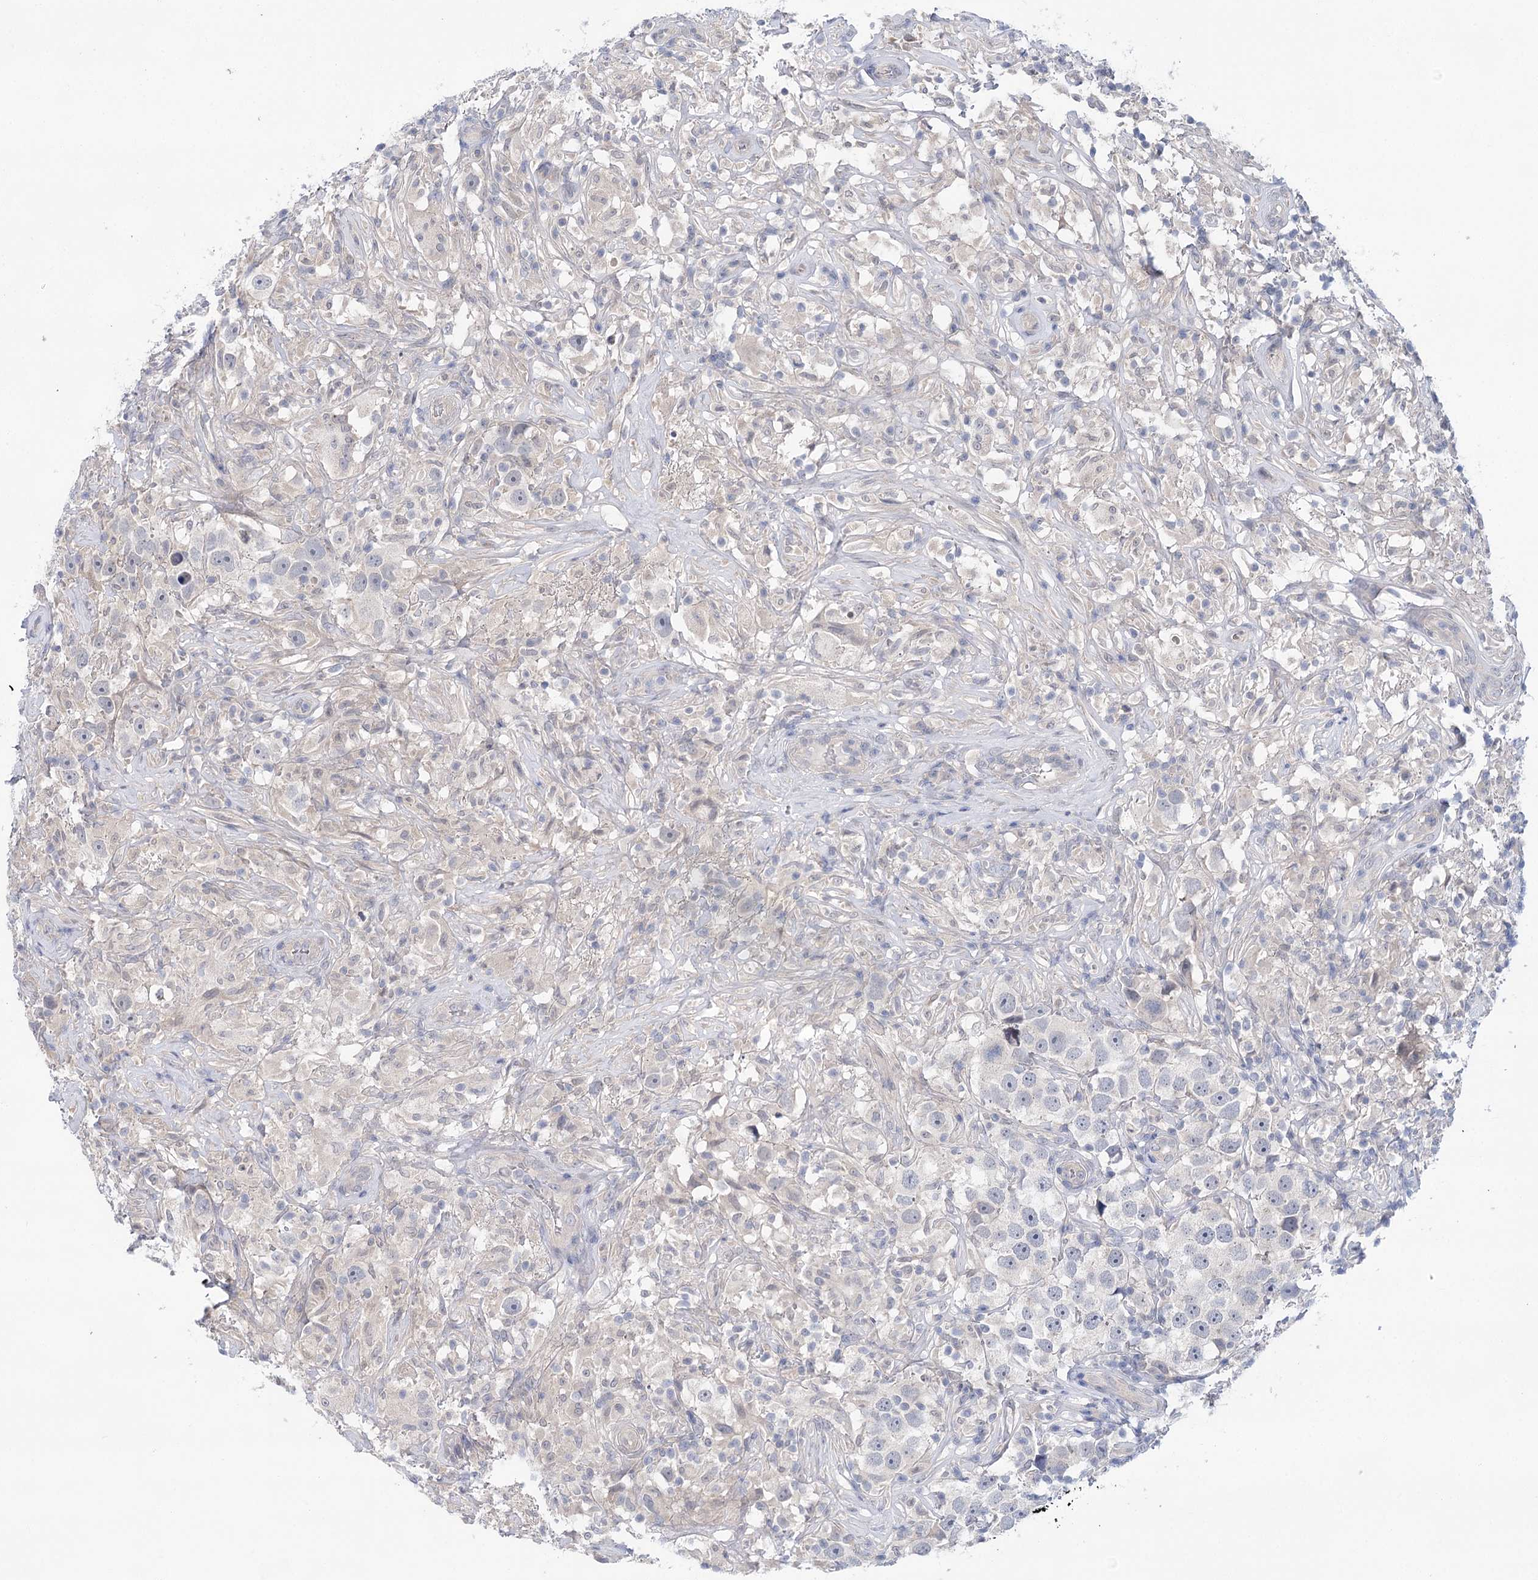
{"staining": {"intensity": "negative", "quantity": "none", "location": "none"}, "tissue": "testis cancer", "cell_type": "Tumor cells", "image_type": "cancer", "snomed": [{"axis": "morphology", "description": "Seminoma, NOS"}, {"axis": "topography", "description": "Testis"}], "caption": "High magnification brightfield microscopy of testis cancer stained with DAB (3,3'-diaminobenzidine) (brown) and counterstained with hematoxylin (blue): tumor cells show no significant staining.", "gene": "LALBA", "patient": {"sex": "male", "age": 49}}